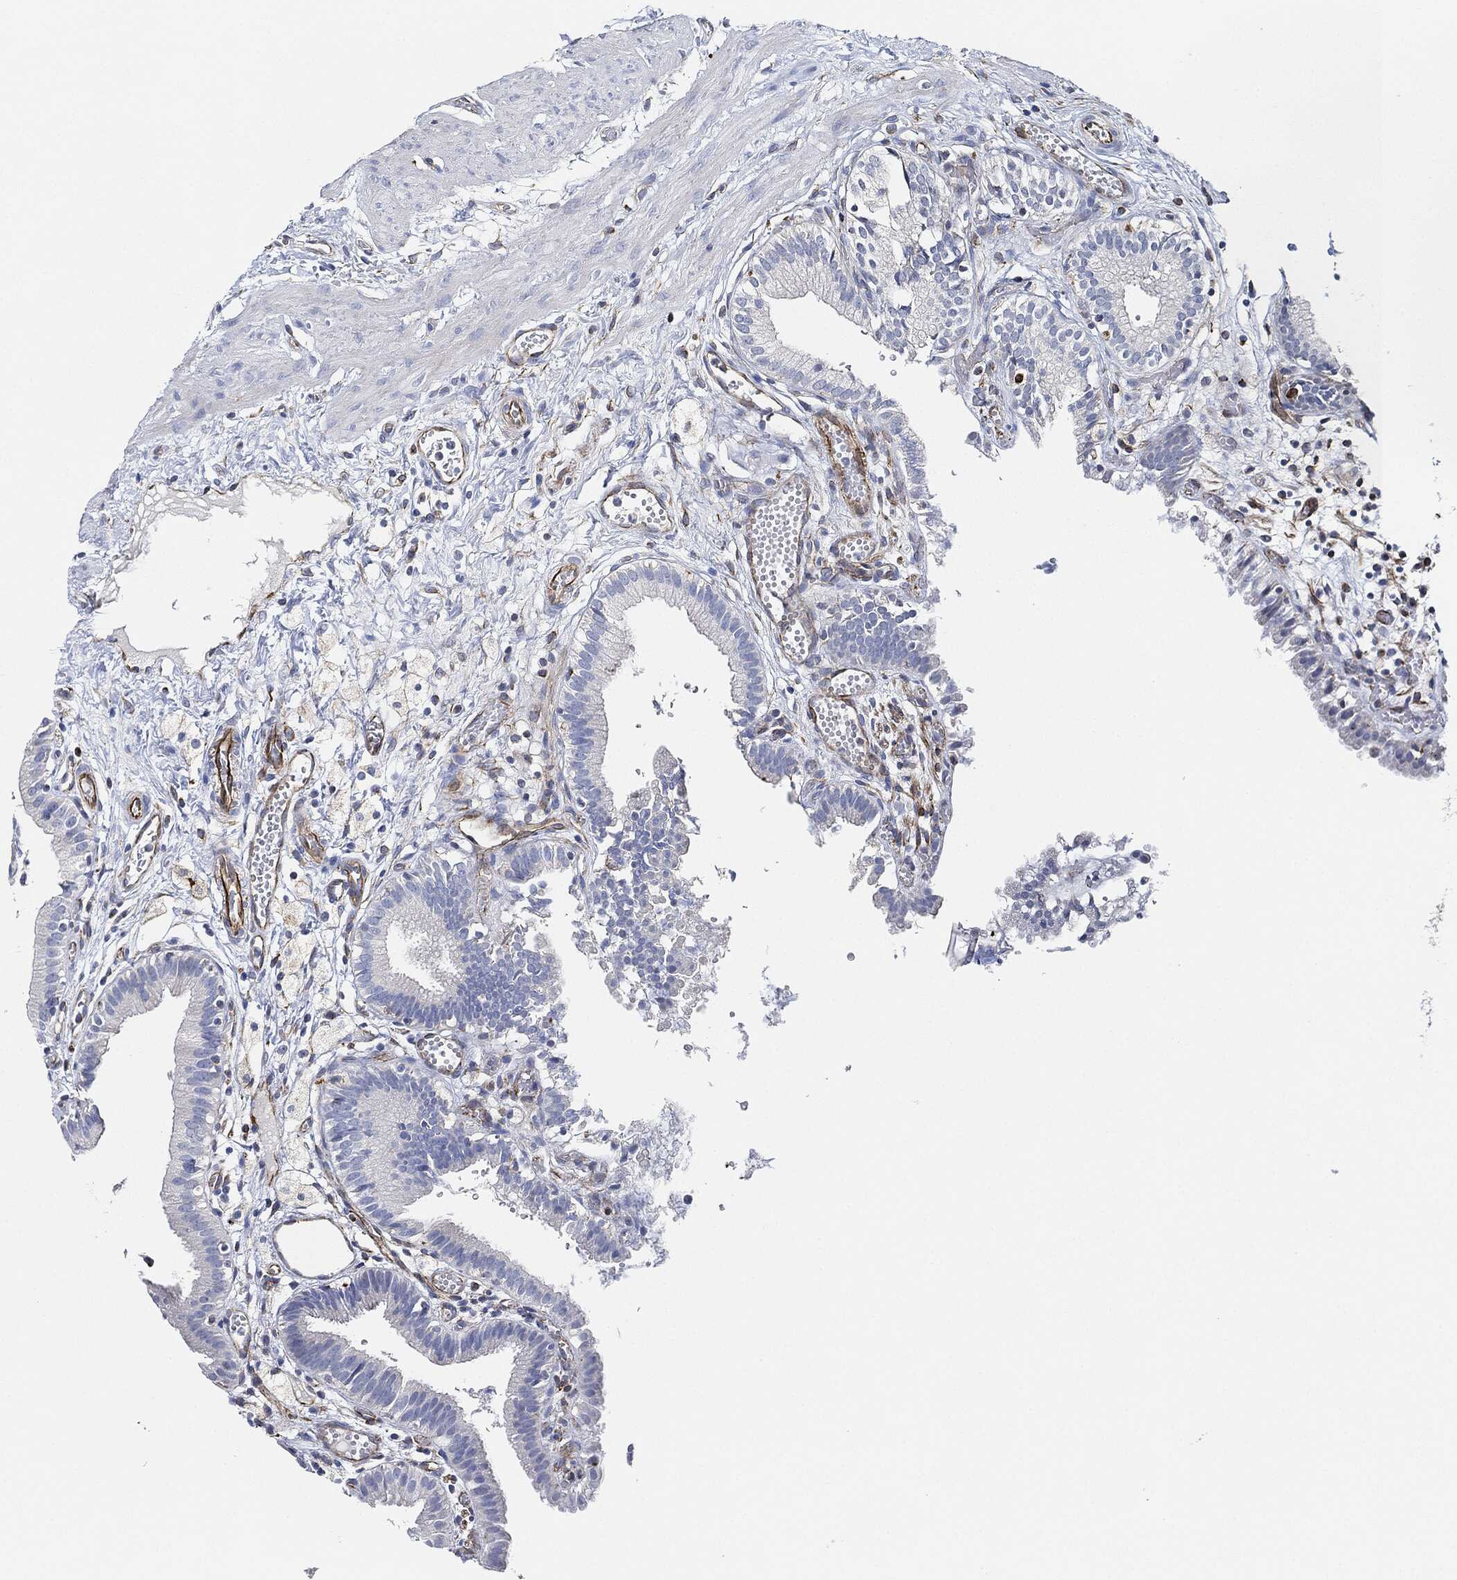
{"staining": {"intensity": "negative", "quantity": "none", "location": "none"}, "tissue": "gallbladder", "cell_type": "Glandular cells", "image_type": "normal", "snomed": [{"axis": "morphology", "description": "Normal tissue, NOS"}, {"axis": "topography", "description": "Gallbladder"}], "caption": "This histopathology image is of unremarkable gallbladder stained with IHC to label a protein in brown with the nuclei are counter-stained blue. There is no positivity in glandular cells.", "gene": "THSD1", "patient": {"sex": "female", "age": 24}}